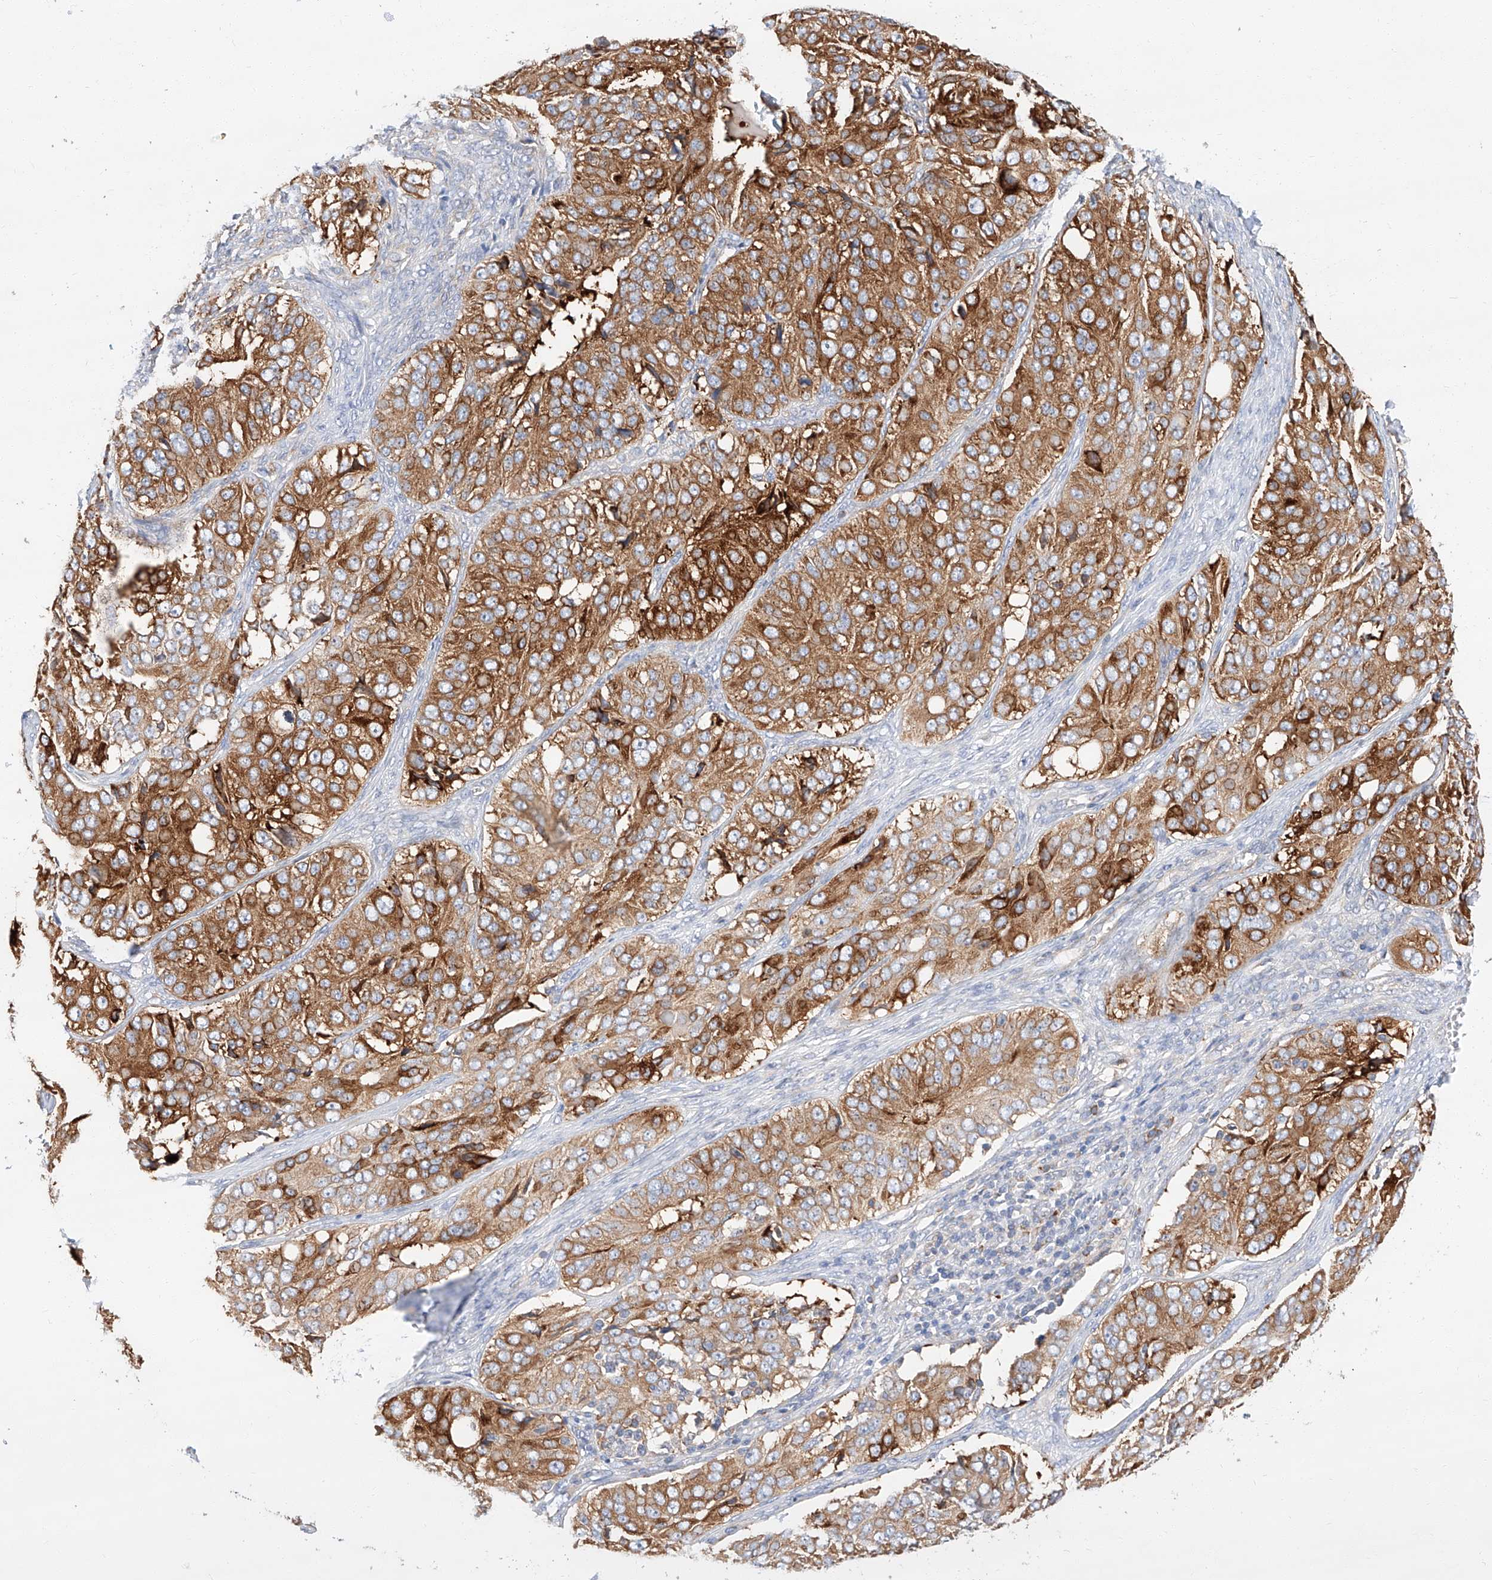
{"staining": {"intensity": "strong", "quantity": ">75%", "location": "cytoplasmic/membranous"}, "tissue": "ovarian cancer", "cell_type": "Tumor cells", "image_type": "cancer", "snomed": [{"axis": "morphology", "description": "Carcinoma, endometroid"}, {"axis": "topography", "description": "Ovary"}], "caption": "Protein analysis of endometroid carcinoma (ovarian) tissue exhibits strong cytoplasmic/membranous positivity in approximately >75% of tumor cells.", "gene": "GLMN", "patient": {"sex": "female", "age": 51}}